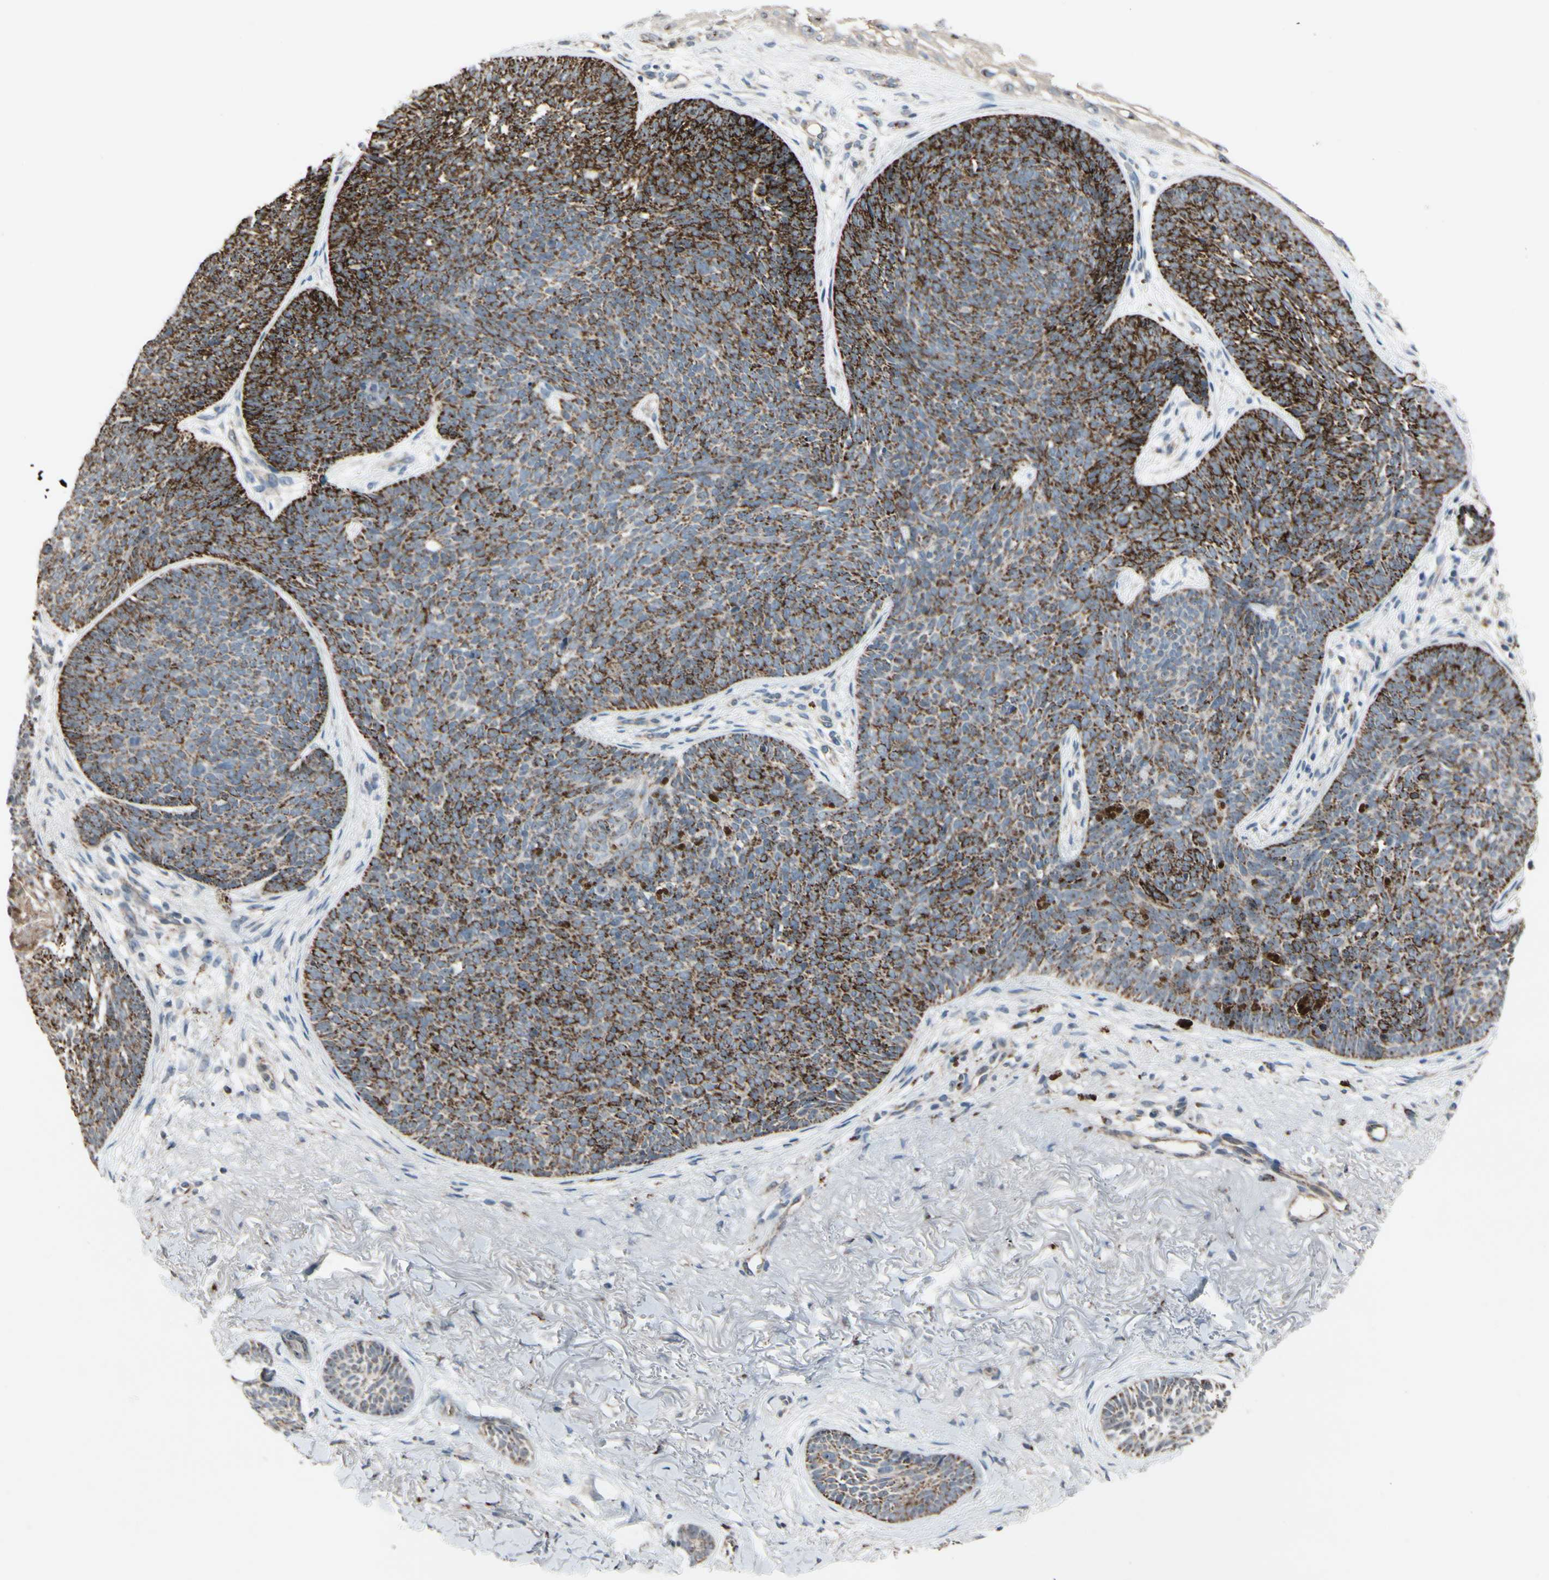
{"staining": {"intensity": "moderate", "quantity": ">75%", "location": "cytoplasmic/membranous"}, "tissue": "skin cancer", "cell_type": "Tumor cells", "image_type": "cancer", "snomed": [{"axis": "morphology", "description": "Basal cell carcinoma"}, {"axis": "topography", "description": "Skin"}], "caption": "DAB (3,3'-diaminobenzidine) immunohistochemical staining of skin basal cell carcinoma reveals moderate cytoplasmic/membranous protein staining in approximately >75% of tumor cells.", "gene": "CPT1A", "patient": {"sex": "female", "age": 70}}